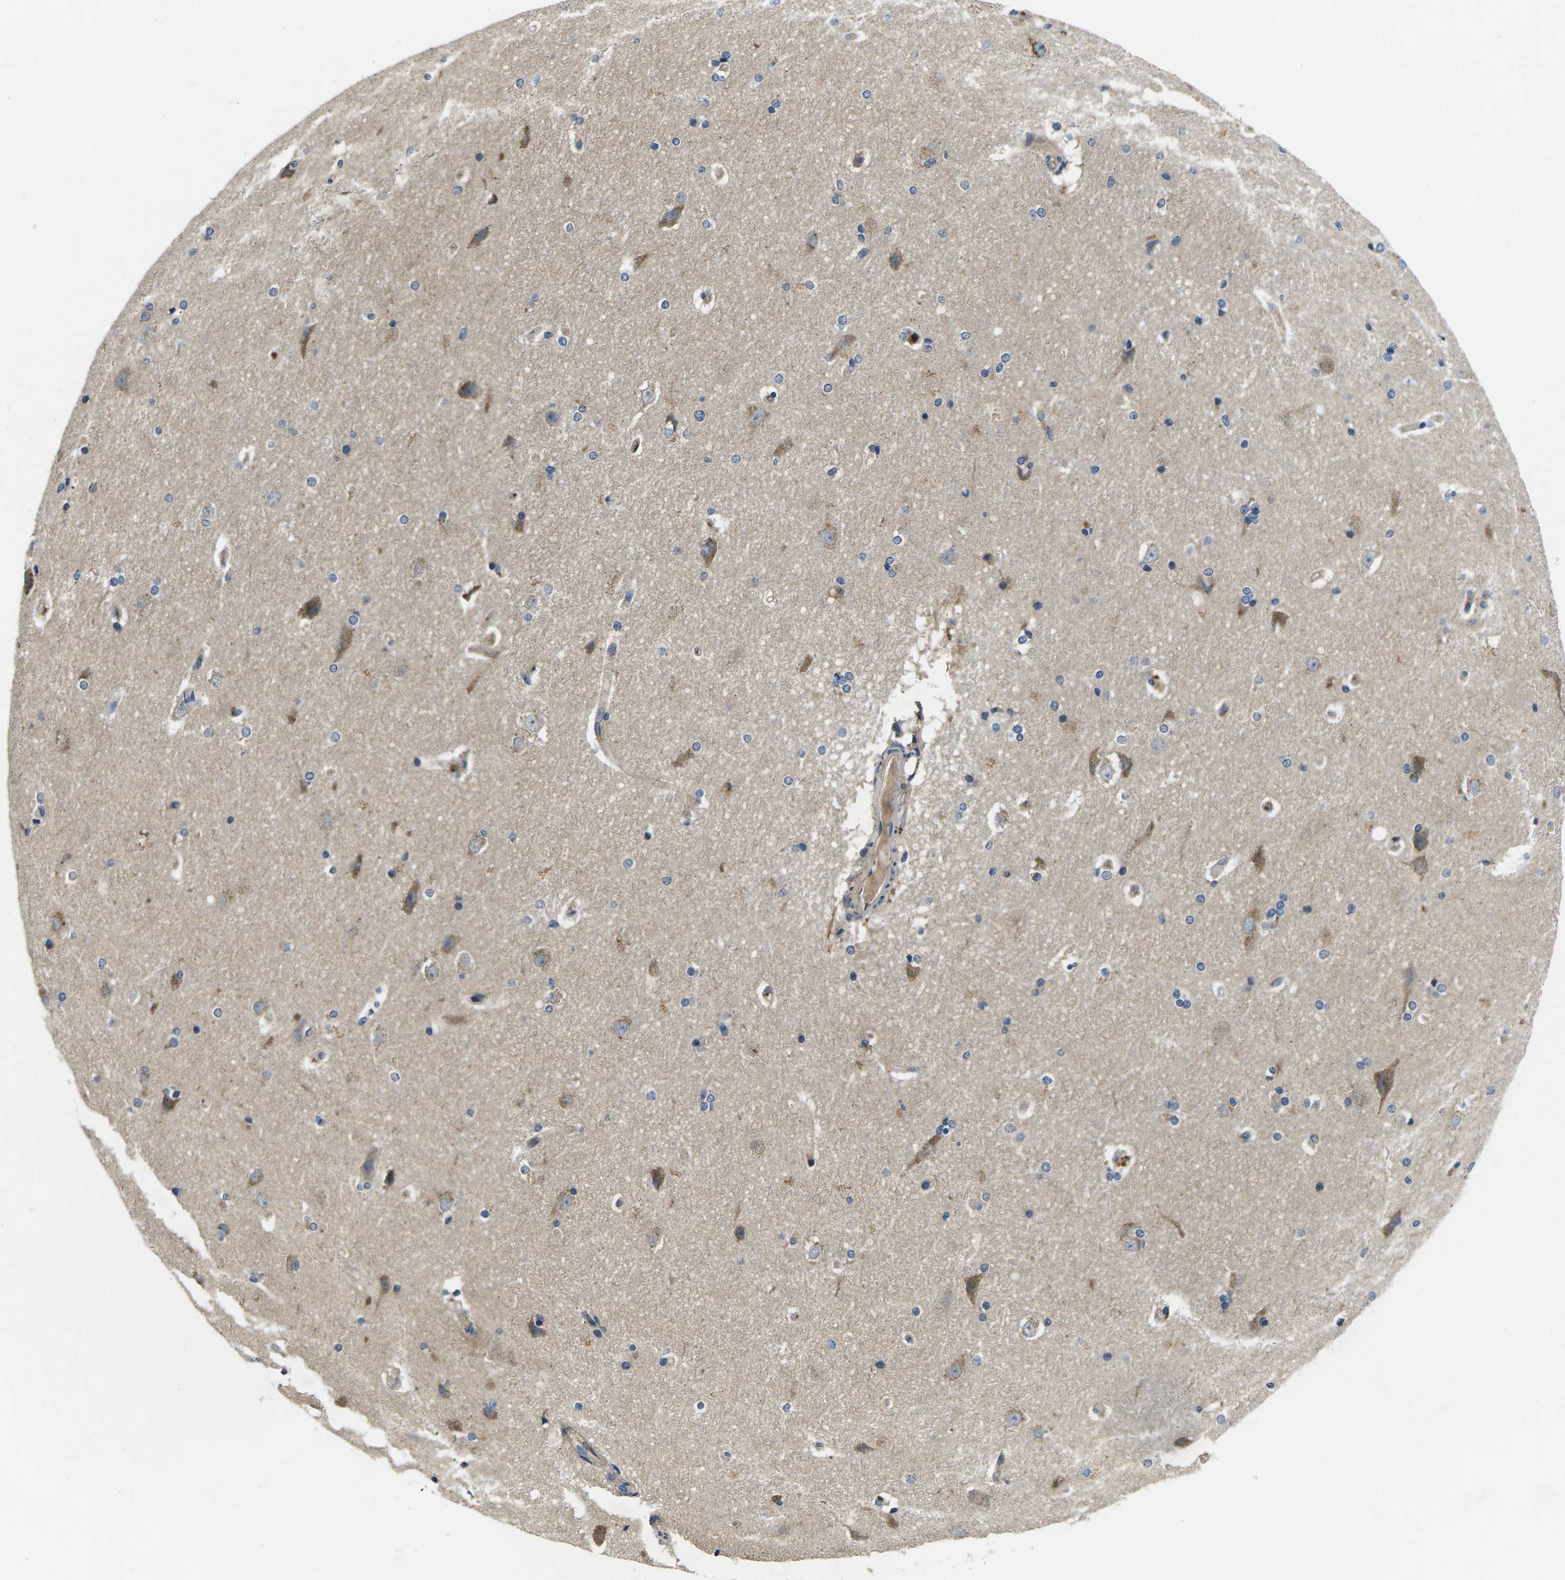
{"staining": {"intensity": "negative", "quantity": "none", "location": "none"}, "tissue": "hippocampus", "cell_type": "Glial cells", "image_type": "normal", "snomed": [{"axis": "morphology", "description": "Normal tissue, NOS"}, {"axis": "topography", "description": "Hippocampus"}], "caption": "Hippocampus was stained to show a protein in brown. There is no significant positivity in glial cells. (DAB immunohistochemistry (IHC) with hematoxylin counter stain).", "gene": "PLCE1", "patient": {"sex": "female", "age": 19}}